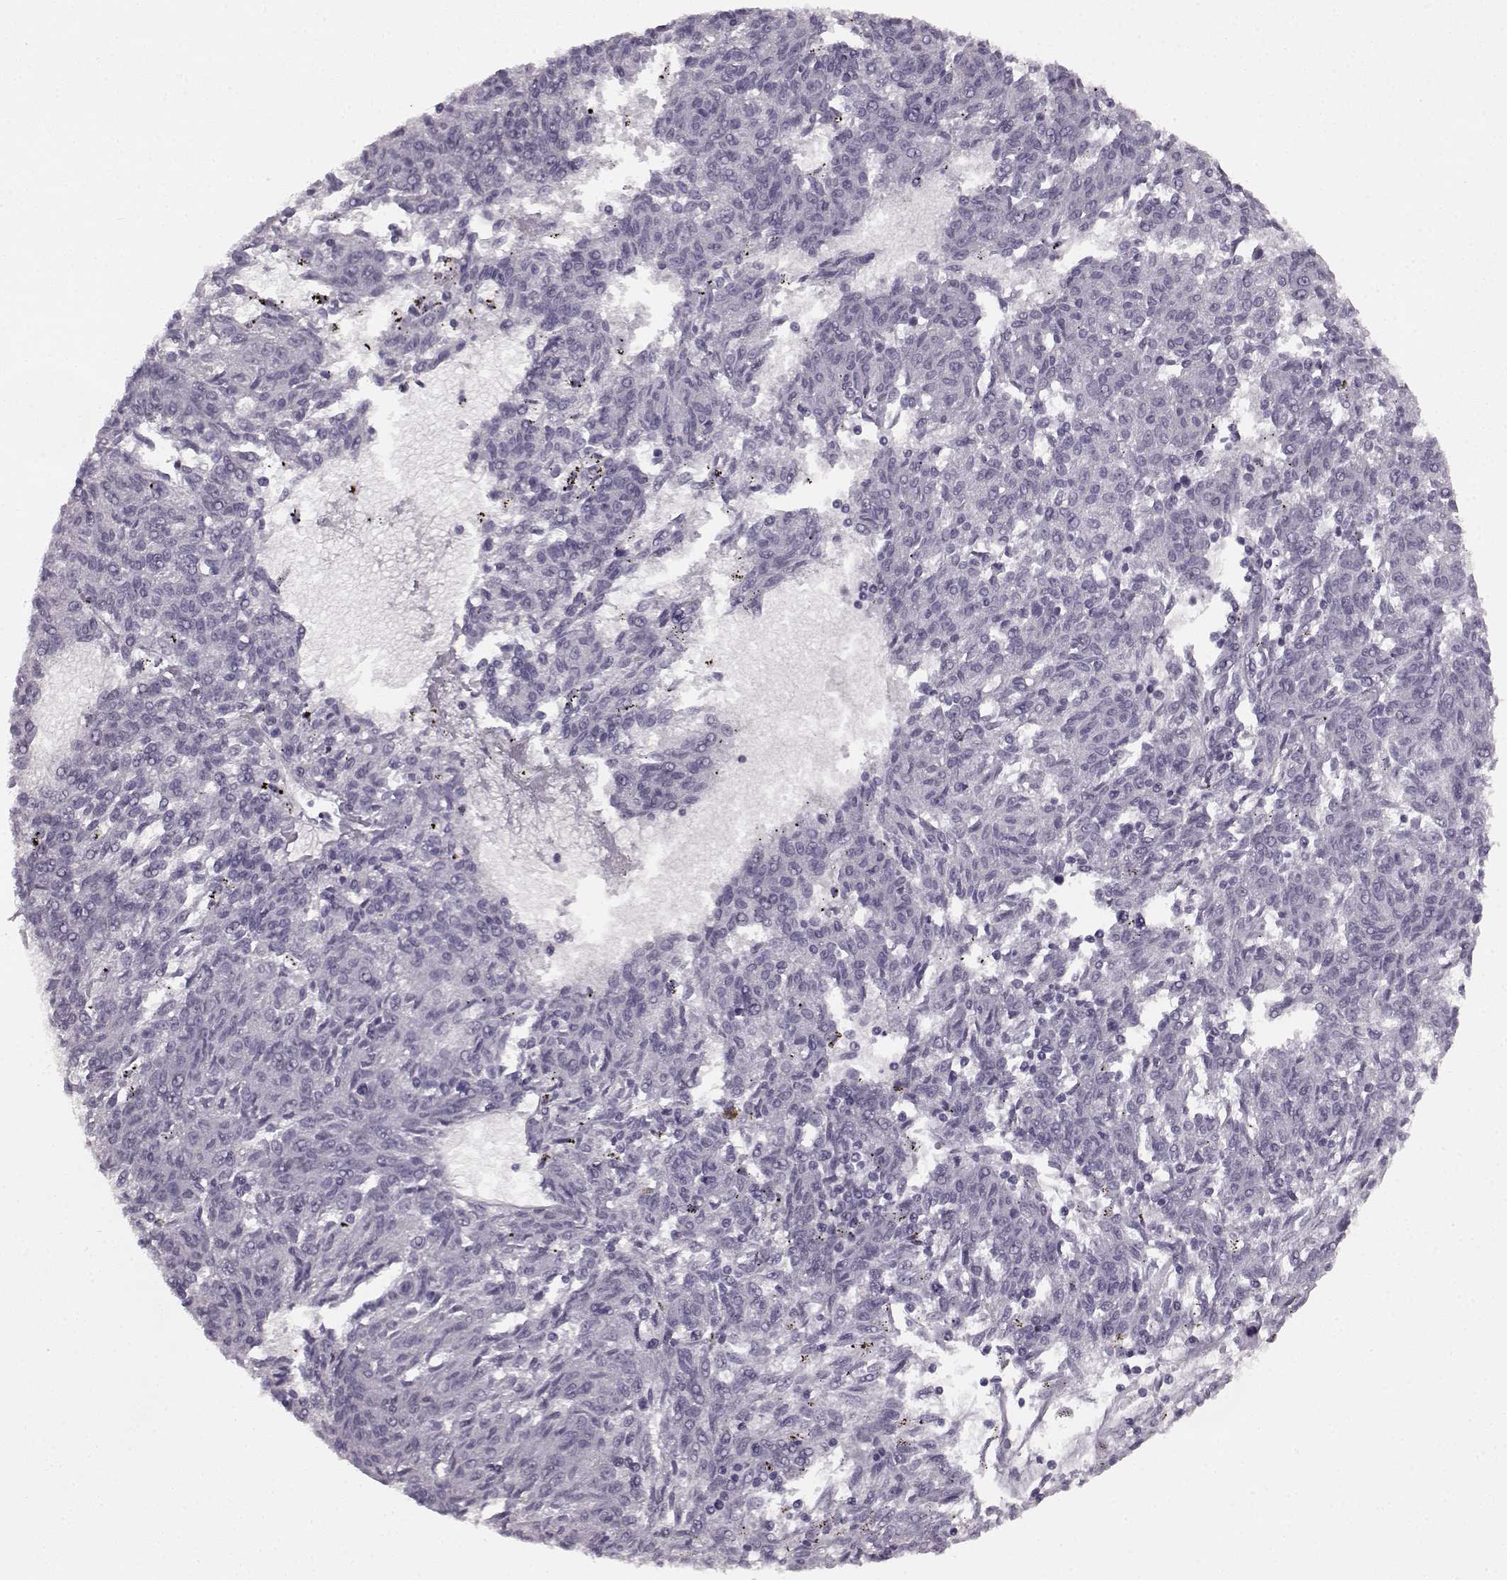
{"staining": {"intensity": "negative", "quantity": "none", "location": "none"}, "tissue": "melanoma", "cell_type": "Tumor cells", "image_type": "cancer", "snomed": [{"axis": "morphology", "description": "Malignant melanoma, NOS"}, {"axis": "topography", "description": "Skin"}], "caption": "Malignant melanoma stained for a protein using IHC demonstrates no expression tumor cells.", "gene": "SEMG2", "patient": {"sex": "female", "age": 72}}